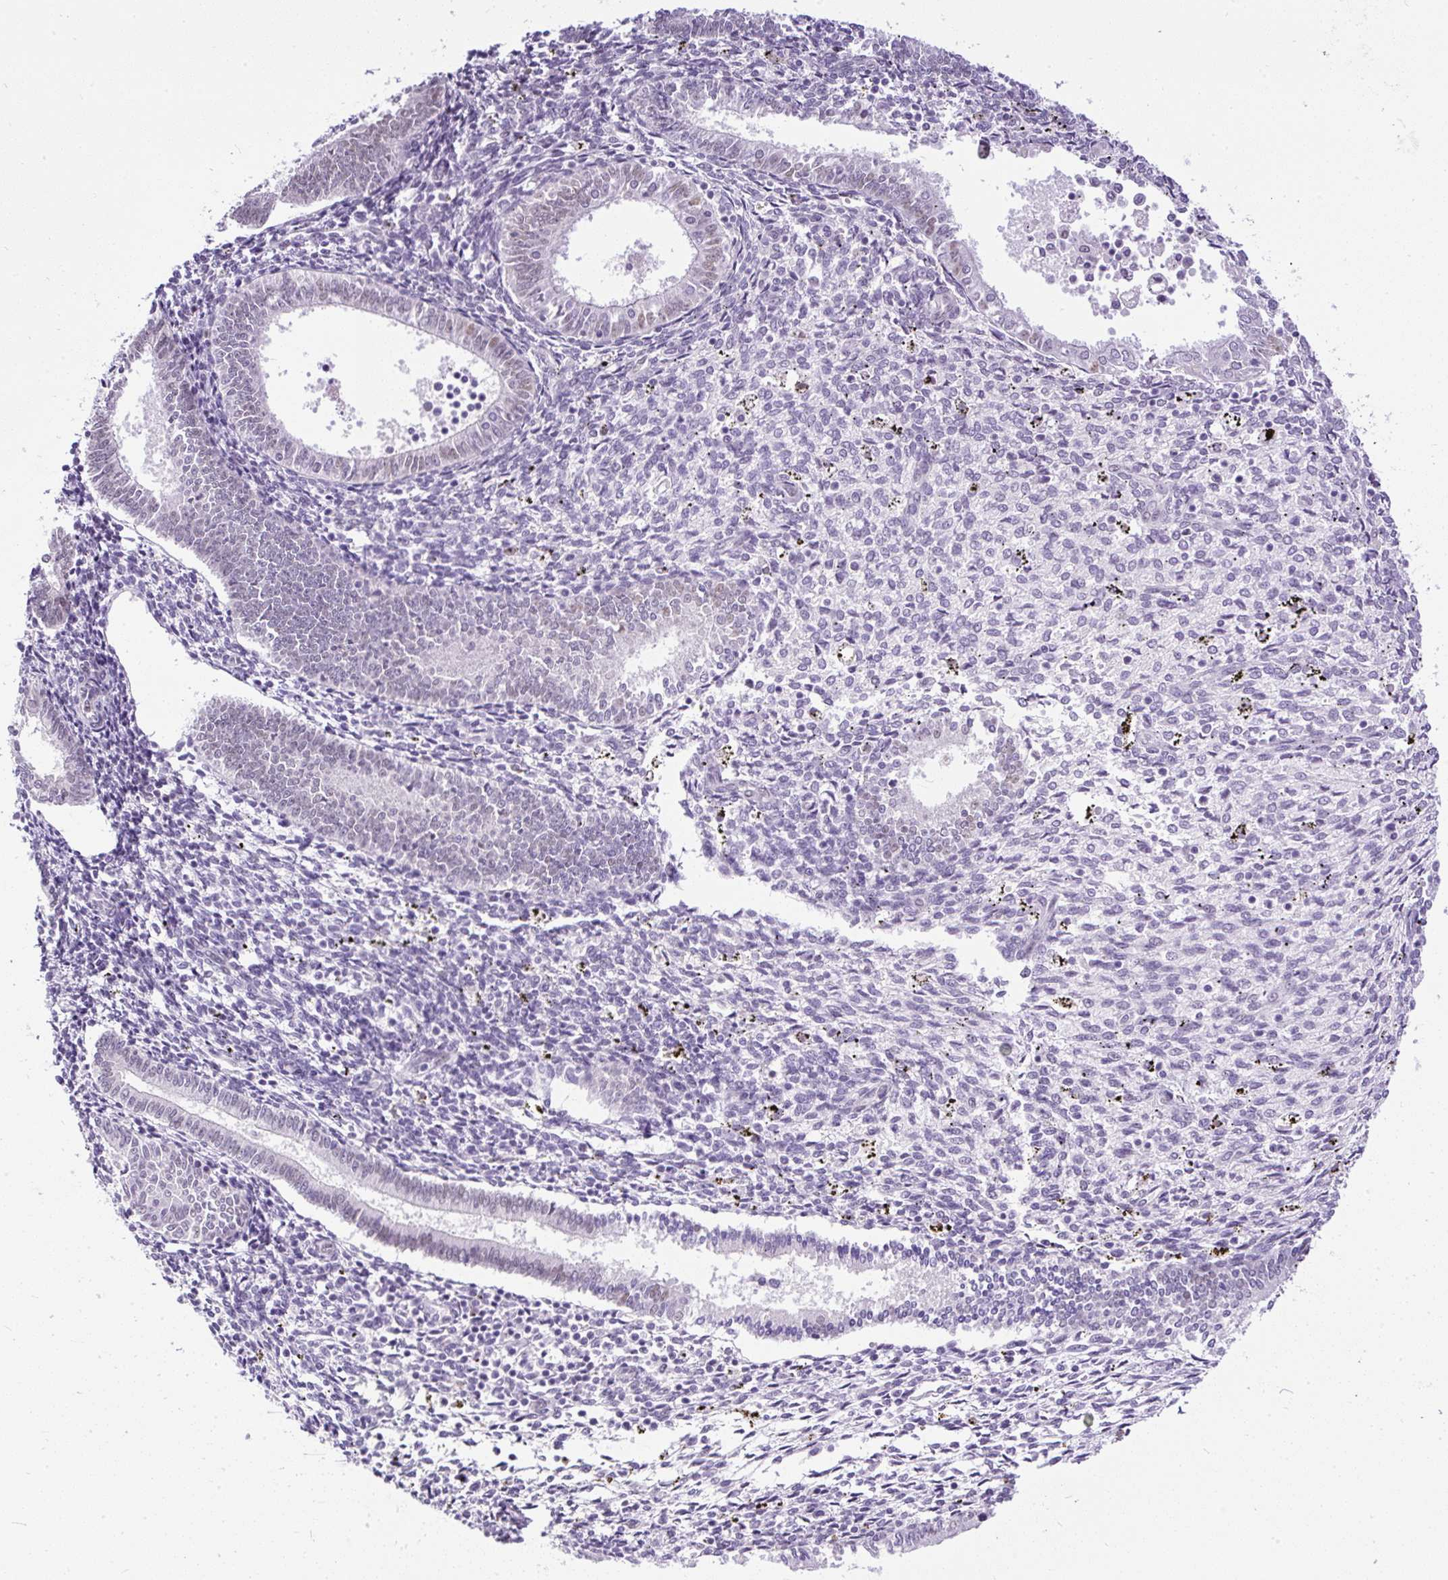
{"staining": {"intensity": "negative", "quantity": "none", "location": "none"}, "tissue": "endometrium", "cell_type": "Cells in endometrial stroma", "image_type": "normal", "snomed": [{"axis": "morphology", "description": "Normal tissue, NOS"}, {"axis": "topography", "description": "Endometrium"}], "caption": "This is a histopathology image of IHC staining of unremarkable endometrium, which shows no staining in cells in endometrial stroma. (DAB immunohistochemistry (IHC) with hematoxylin counter stain).", "gene": "WNT10B", "patient": {"sex": "female", "age": 41}}